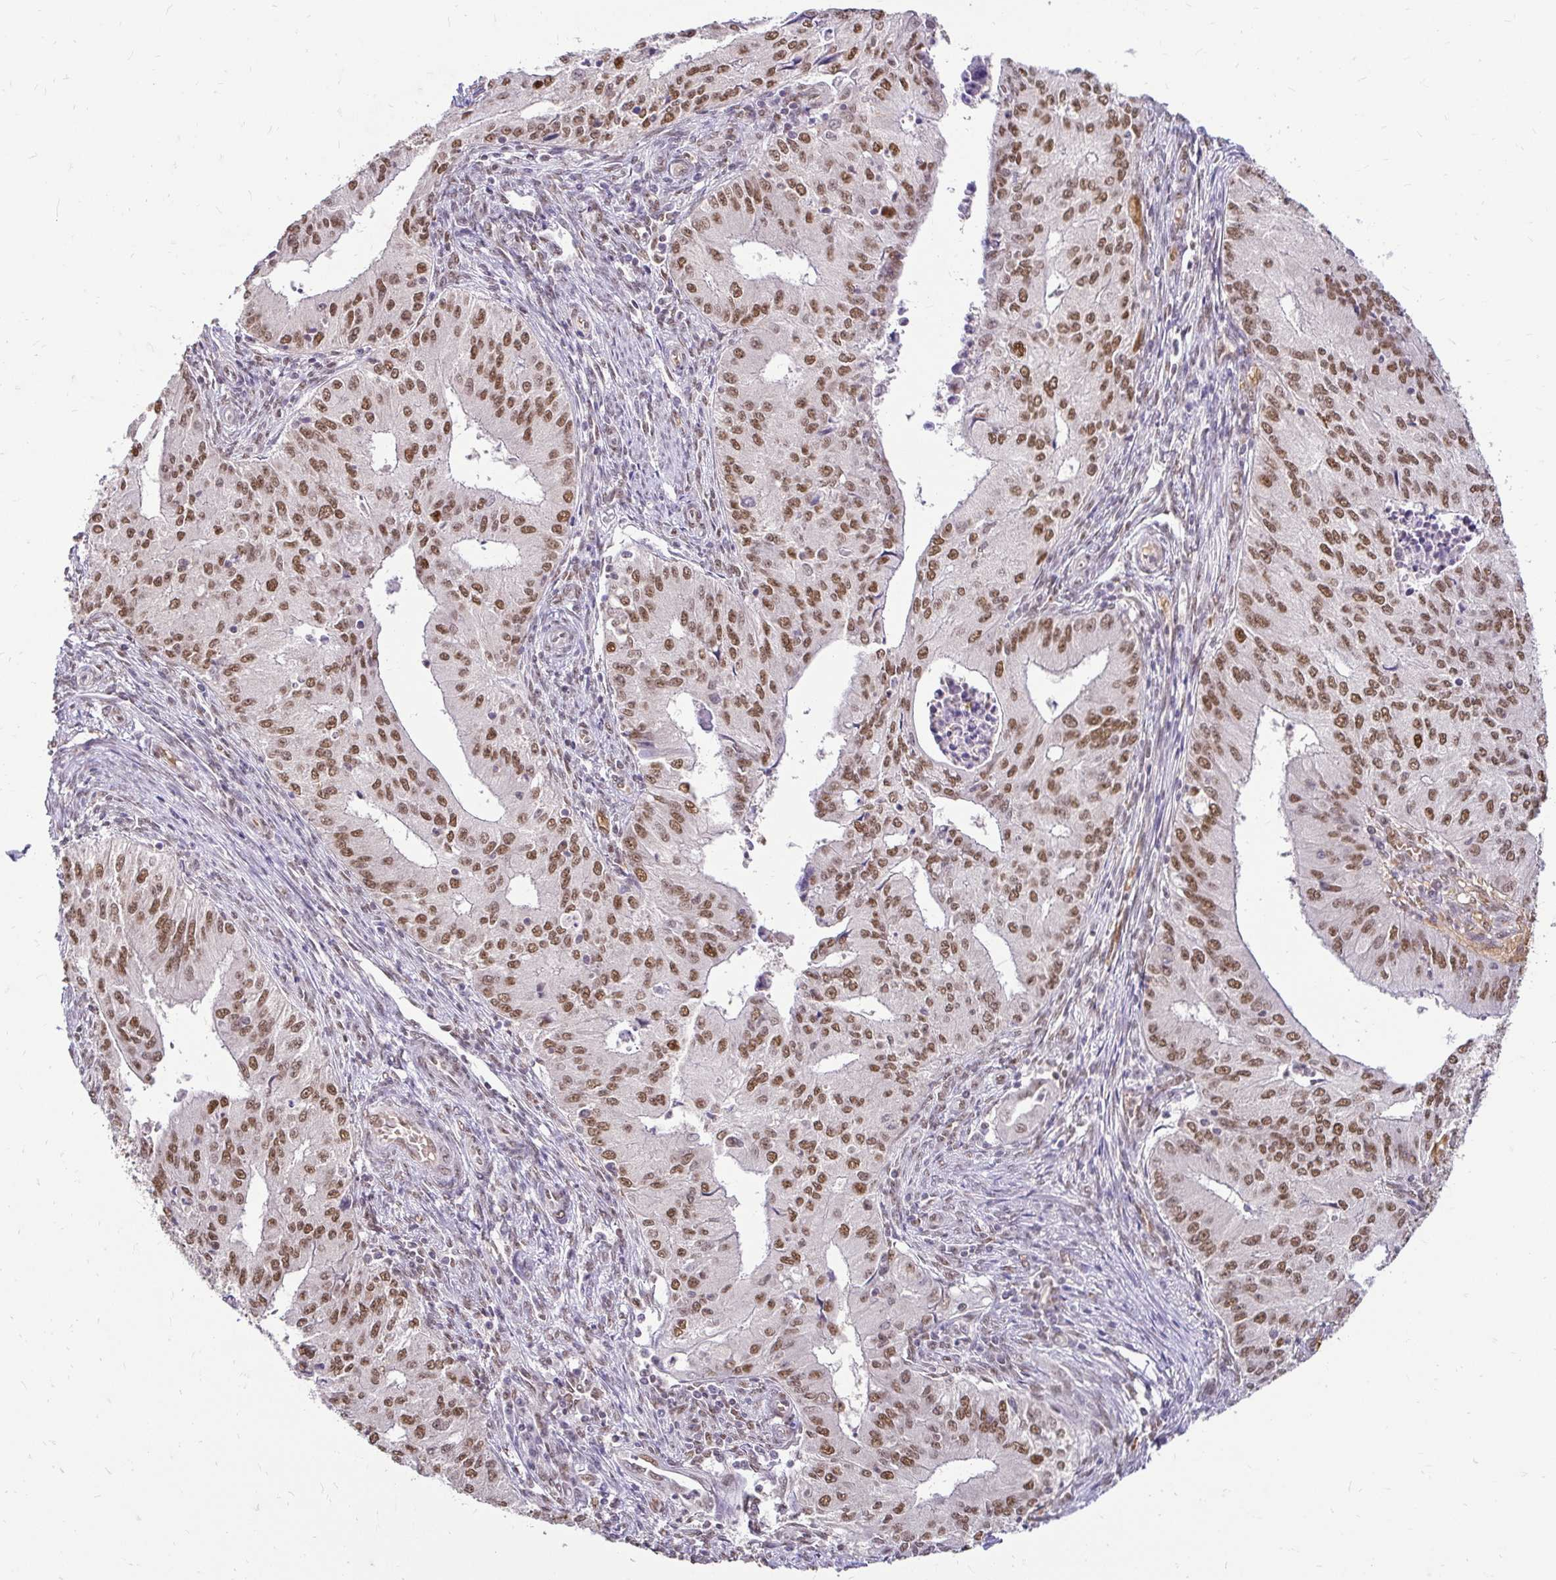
{"staining": {"intensity": "moderate", "quantity": ">75%", "location": "nuclear"}, "tissue": "endometrial cancer", "cell_type": "Tumor cells", "image_type": "cancer", "snomed": [{"axis": "morphology", "description": "Adenocarcinoma, NOS"}, {"axis": "topography", "description": "Endometrium"}], "caption": "Endometrial cancer stained with a brown dye shows moderate nuclear positive positivity in approximately >75% of tumor cells.", "gene": "RIMS4", "patient": {"sex": "female", "age": 50}}